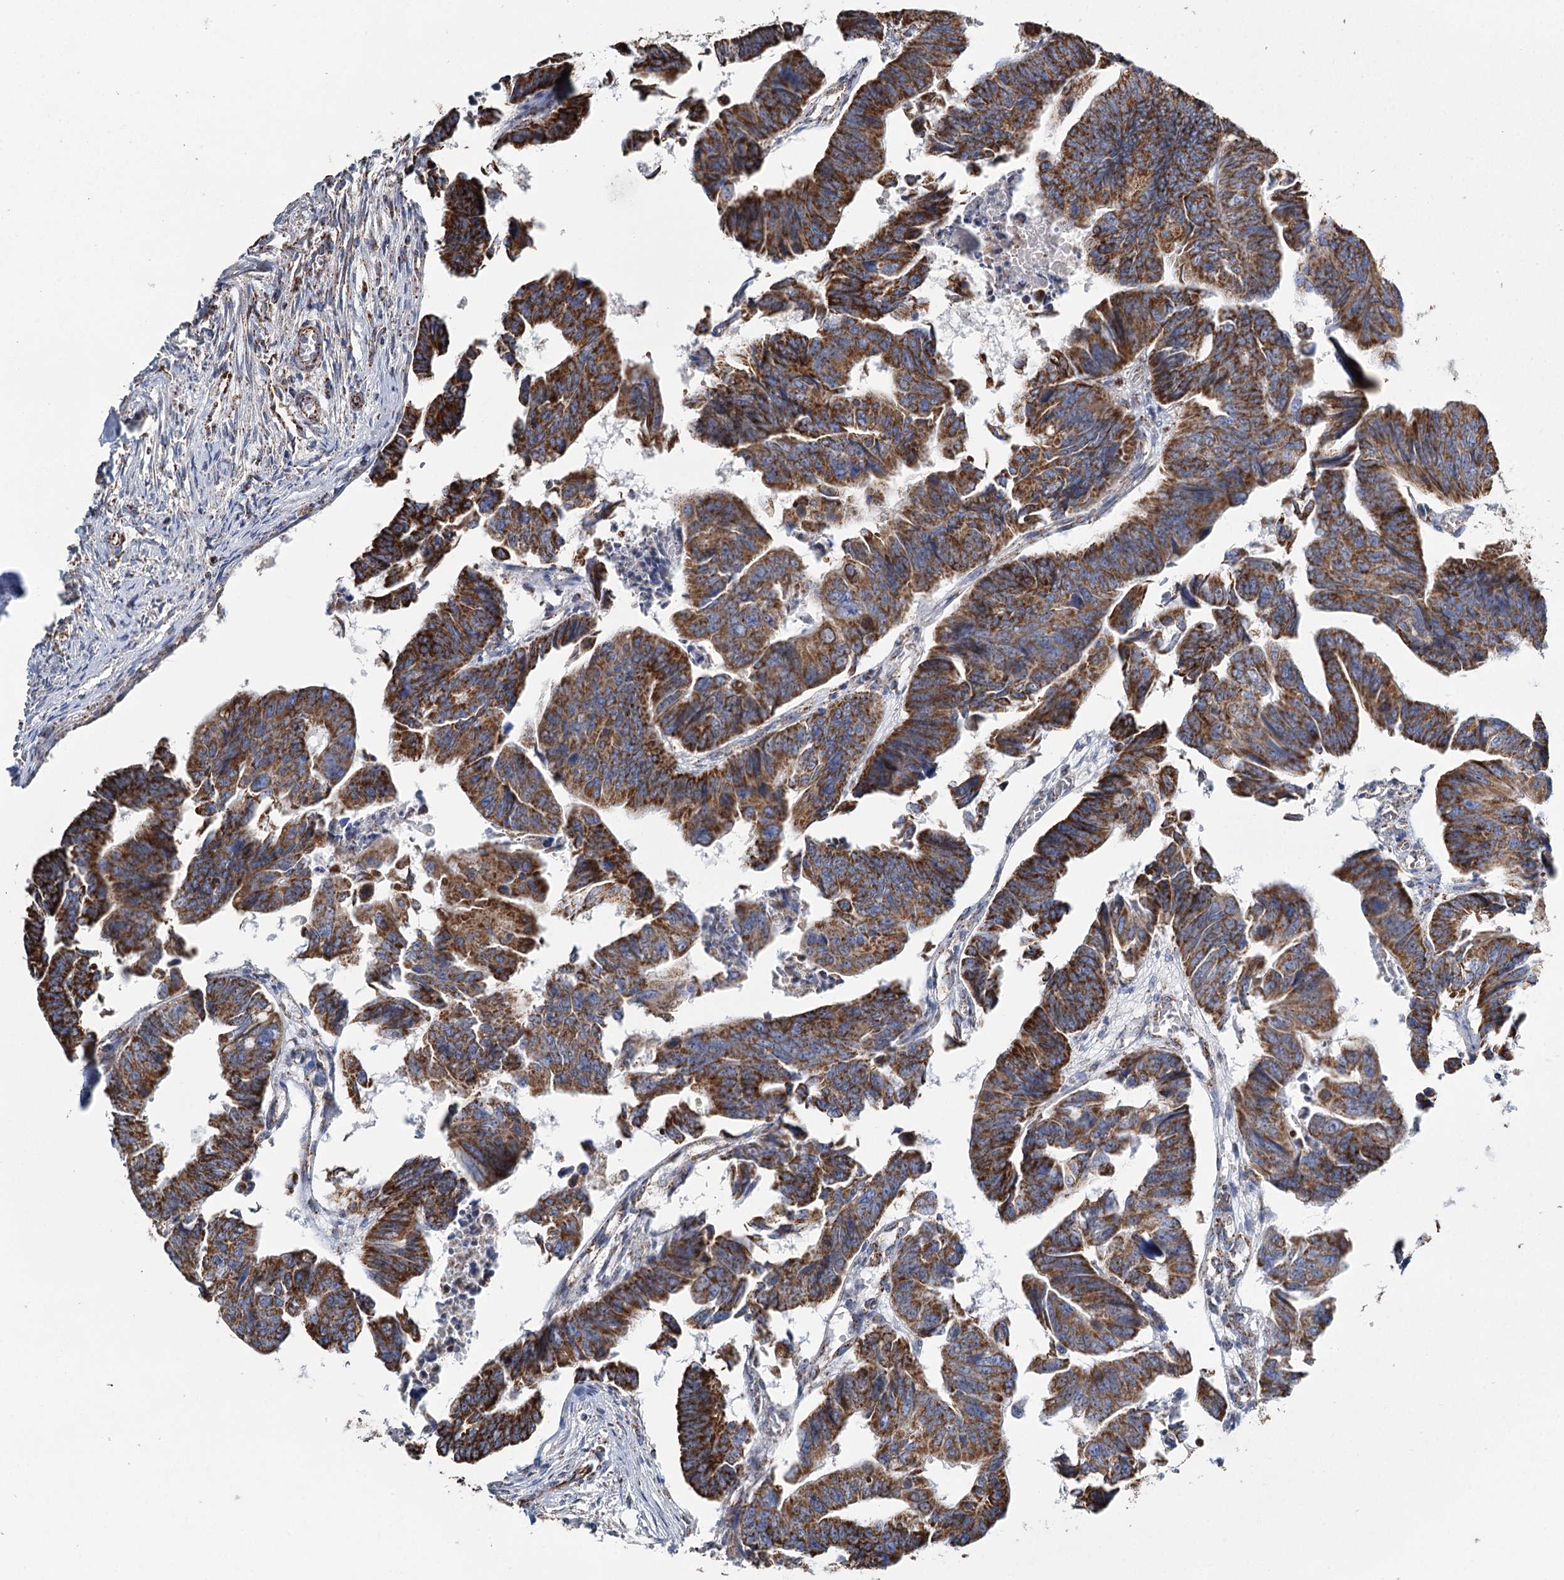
{"staining": {"intensity": "strong", "quantity": ">75%", "location": "cytoplasmic/membranous"}, "tissue": "colorectal cancer", "cell_type": "Tumor cells", "image_type": "cancer", "snomed": [{"axis": "morphology", "description": "Adenocarcinoma, NOS"}, {"axis": "topography", "description": "Rectum"}], "caption": "Immunohistochemical staining of colorectal adenocarcinoma reveals strong cytoplasmic/membranous protein staining in approximately >75% of tumor cells. (Brightfield microscopy of DAB IHC at high magnification).", "gene": "MRPL44", "patient": {"sex": "female", "age": 65}}